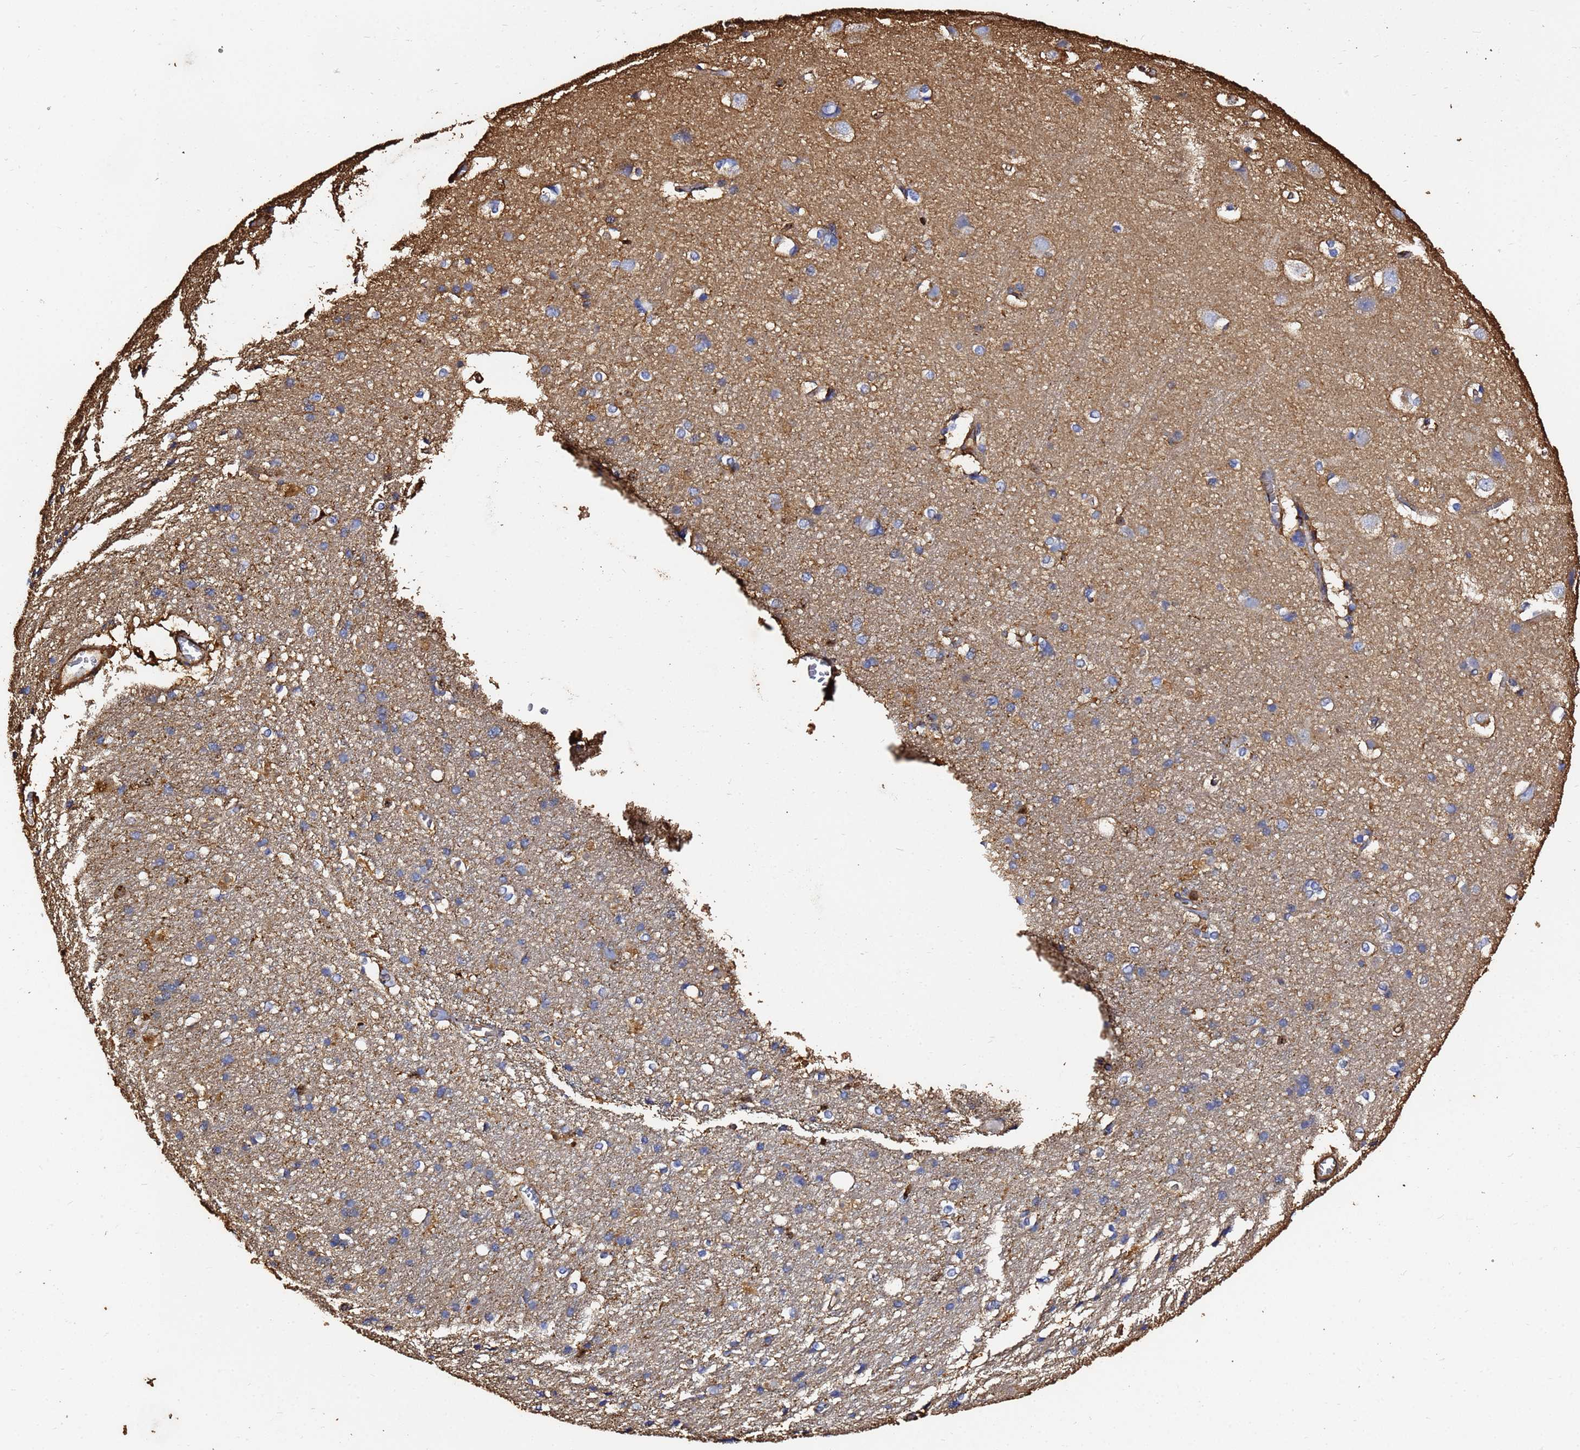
{"staining": {"intensity": "weak", "quantity": ">75%", "location": "cytoplasmic/membranous"}, "tissue": "cerebral cortex", "cell_type": "Endothelial cells", "image_type": "normal", "snomed": [{"axis": "morphology", "description": "Normal tissue, NOS"}, {"axis": "topography", "description": "Cerebral cortex"}], "caption": "A brown stain highlights weak cytoplasmic/membranous expression of a protein in endothelial cells of unremarkable cerebral cortex.", "gene": "ACTA1", "patient": {"sex": "male", "age": 54}}